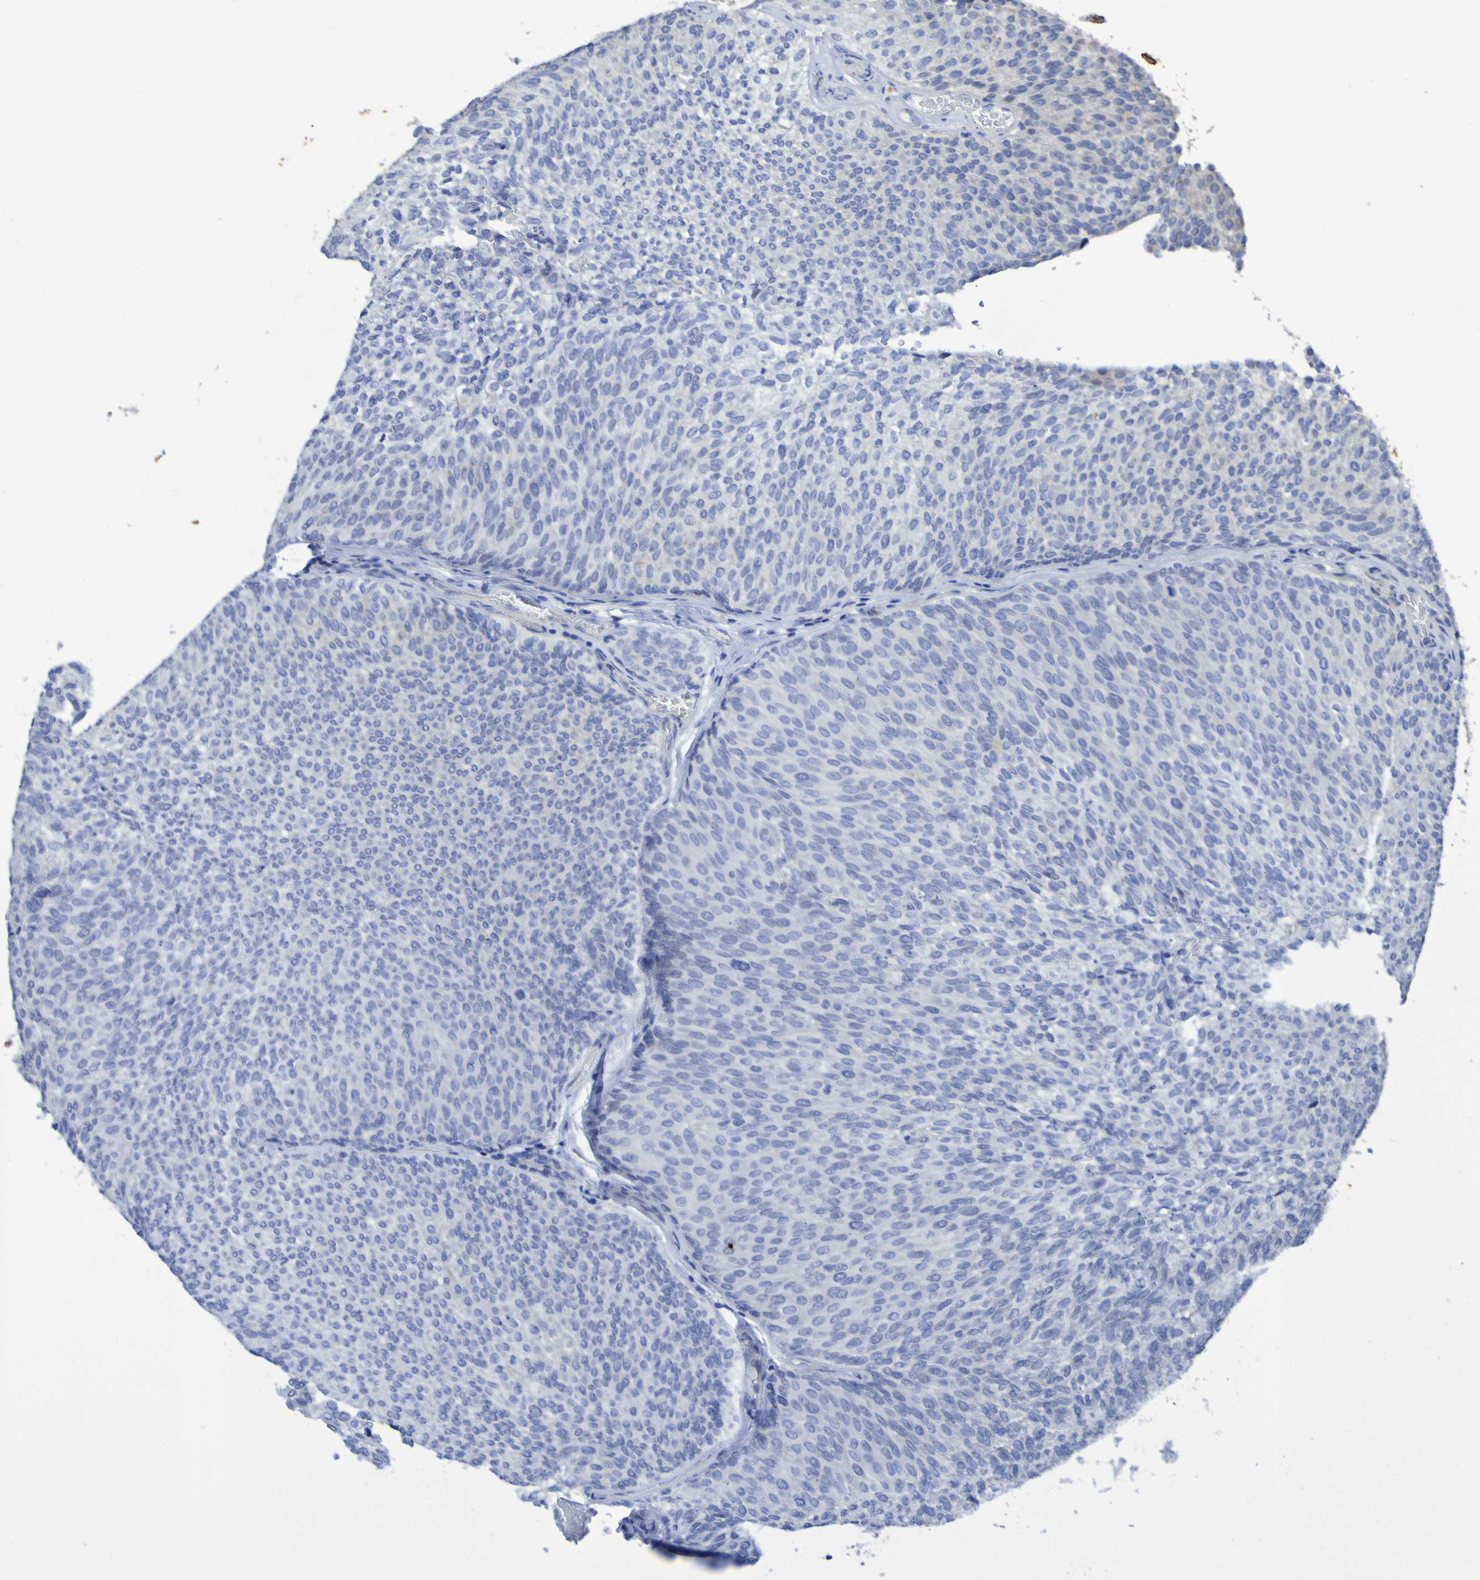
{"staining": {"intensity": "negative", "quantity": "none", "location": "none"}, "tissue": "urothelial cancer", "cell_type": "Tumor cells", "image_type": "cancer", "snomed": [{"axis": "morphology", "description": "Urothelial carcinoma, Low grade"}, {"axis": "topography", "description": "Urinary bladder"}], "caption": "Low-grade urothelial carcinoma stained for a protein using immunohistochemistry (IHC) exhibits no expression tumor cells.", "gene": "C11orf24", "patient": {"sex": "female", "age": 79}}